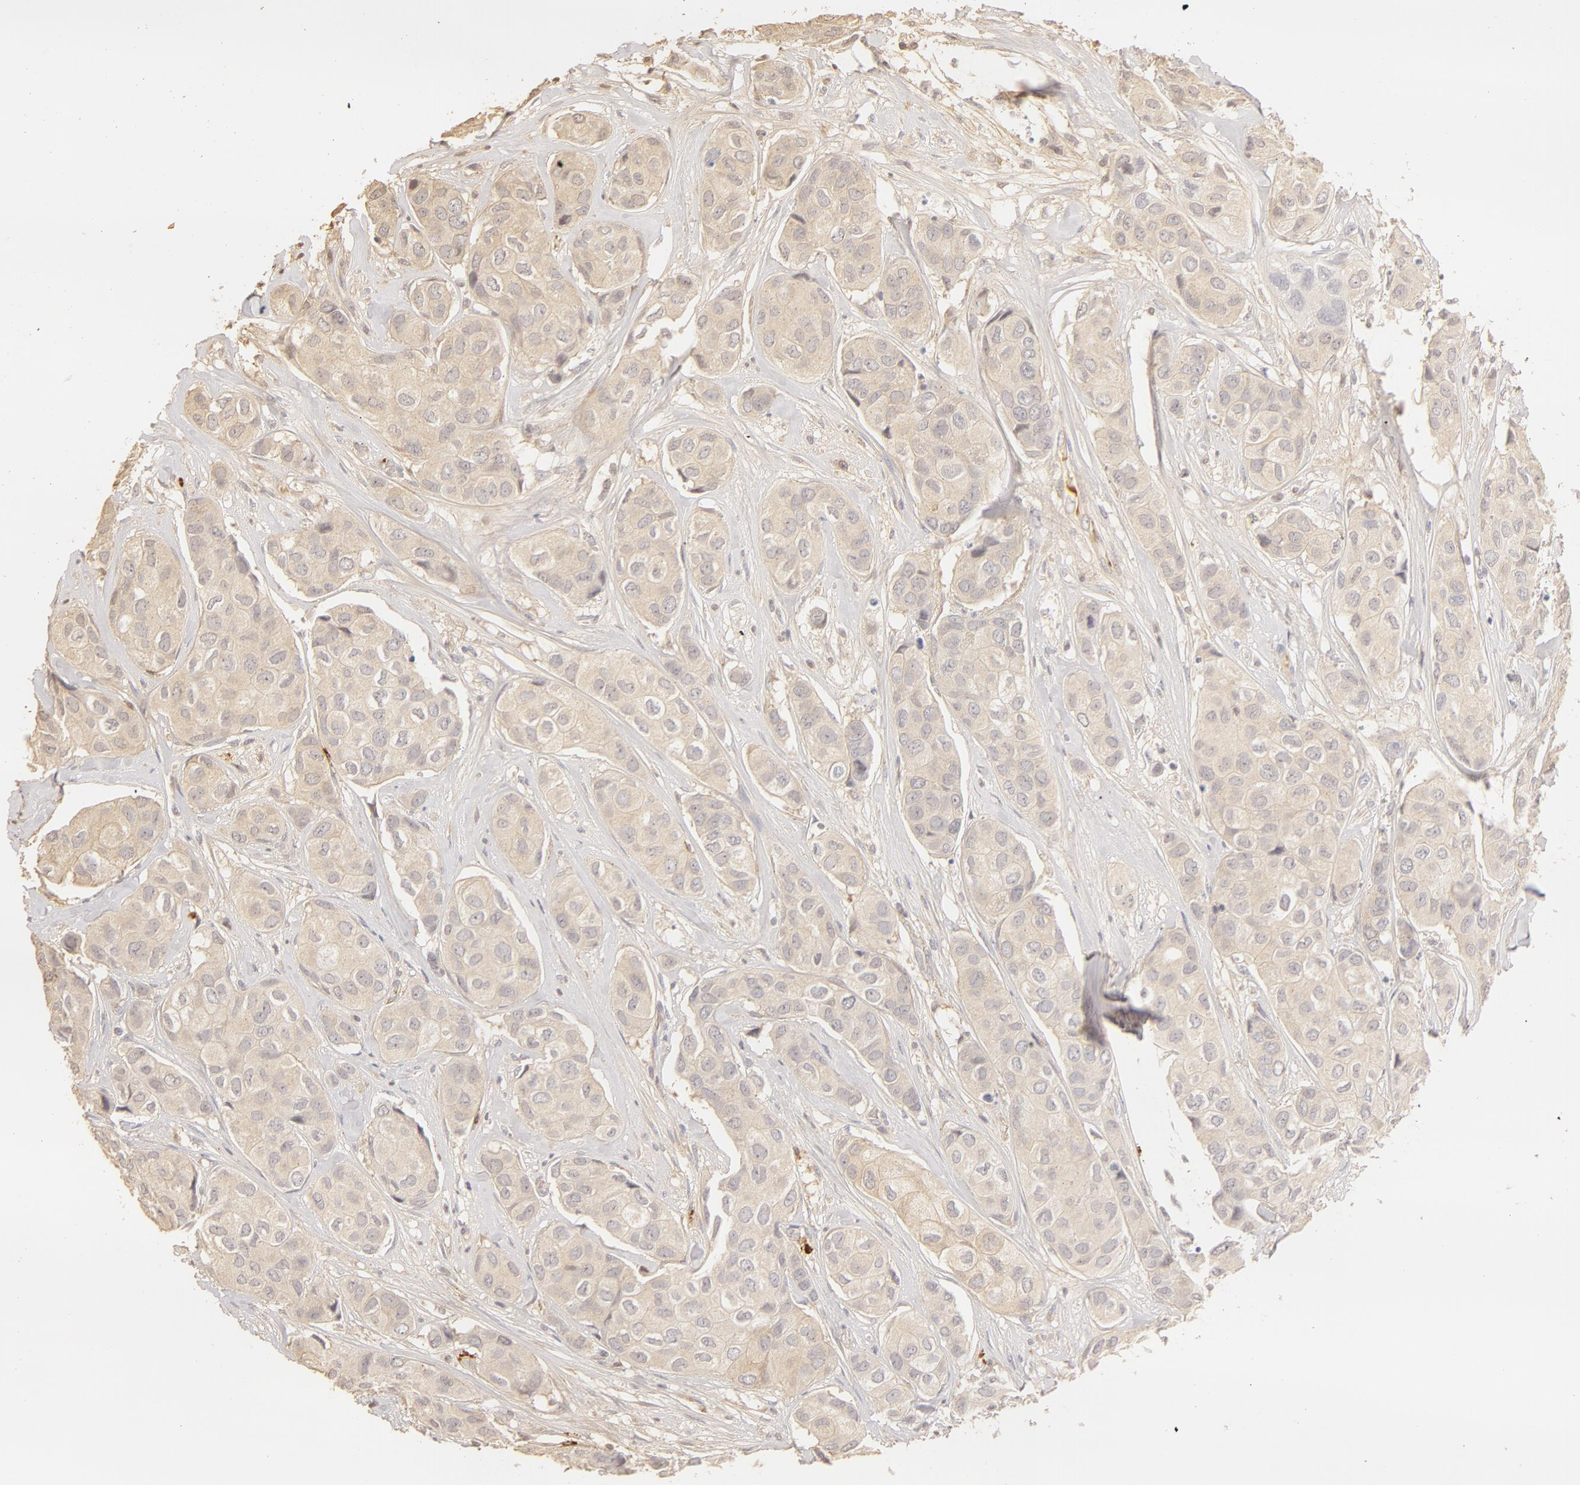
{"staining": {"intensity": "weak", "quantity": ">75%", "location": "cytoplasmic/membranous"}, "tissue": "breast cancer", "cell_type": "Tumor cells", "image_type": "cancer", "snomed": [{"axis": "morphology", "description": "Duct carcinoma"}, {"axis": "topography", "description": "Breast"}], "caption": "Protein staining of breast cancer (invasive ductal carcinoma) tissue exhibits weak cytoplasmic/membranous positivity in about >75% of tumor cells.", "gene": "C1R", "patient": {"sex": "female", "age": 68}}